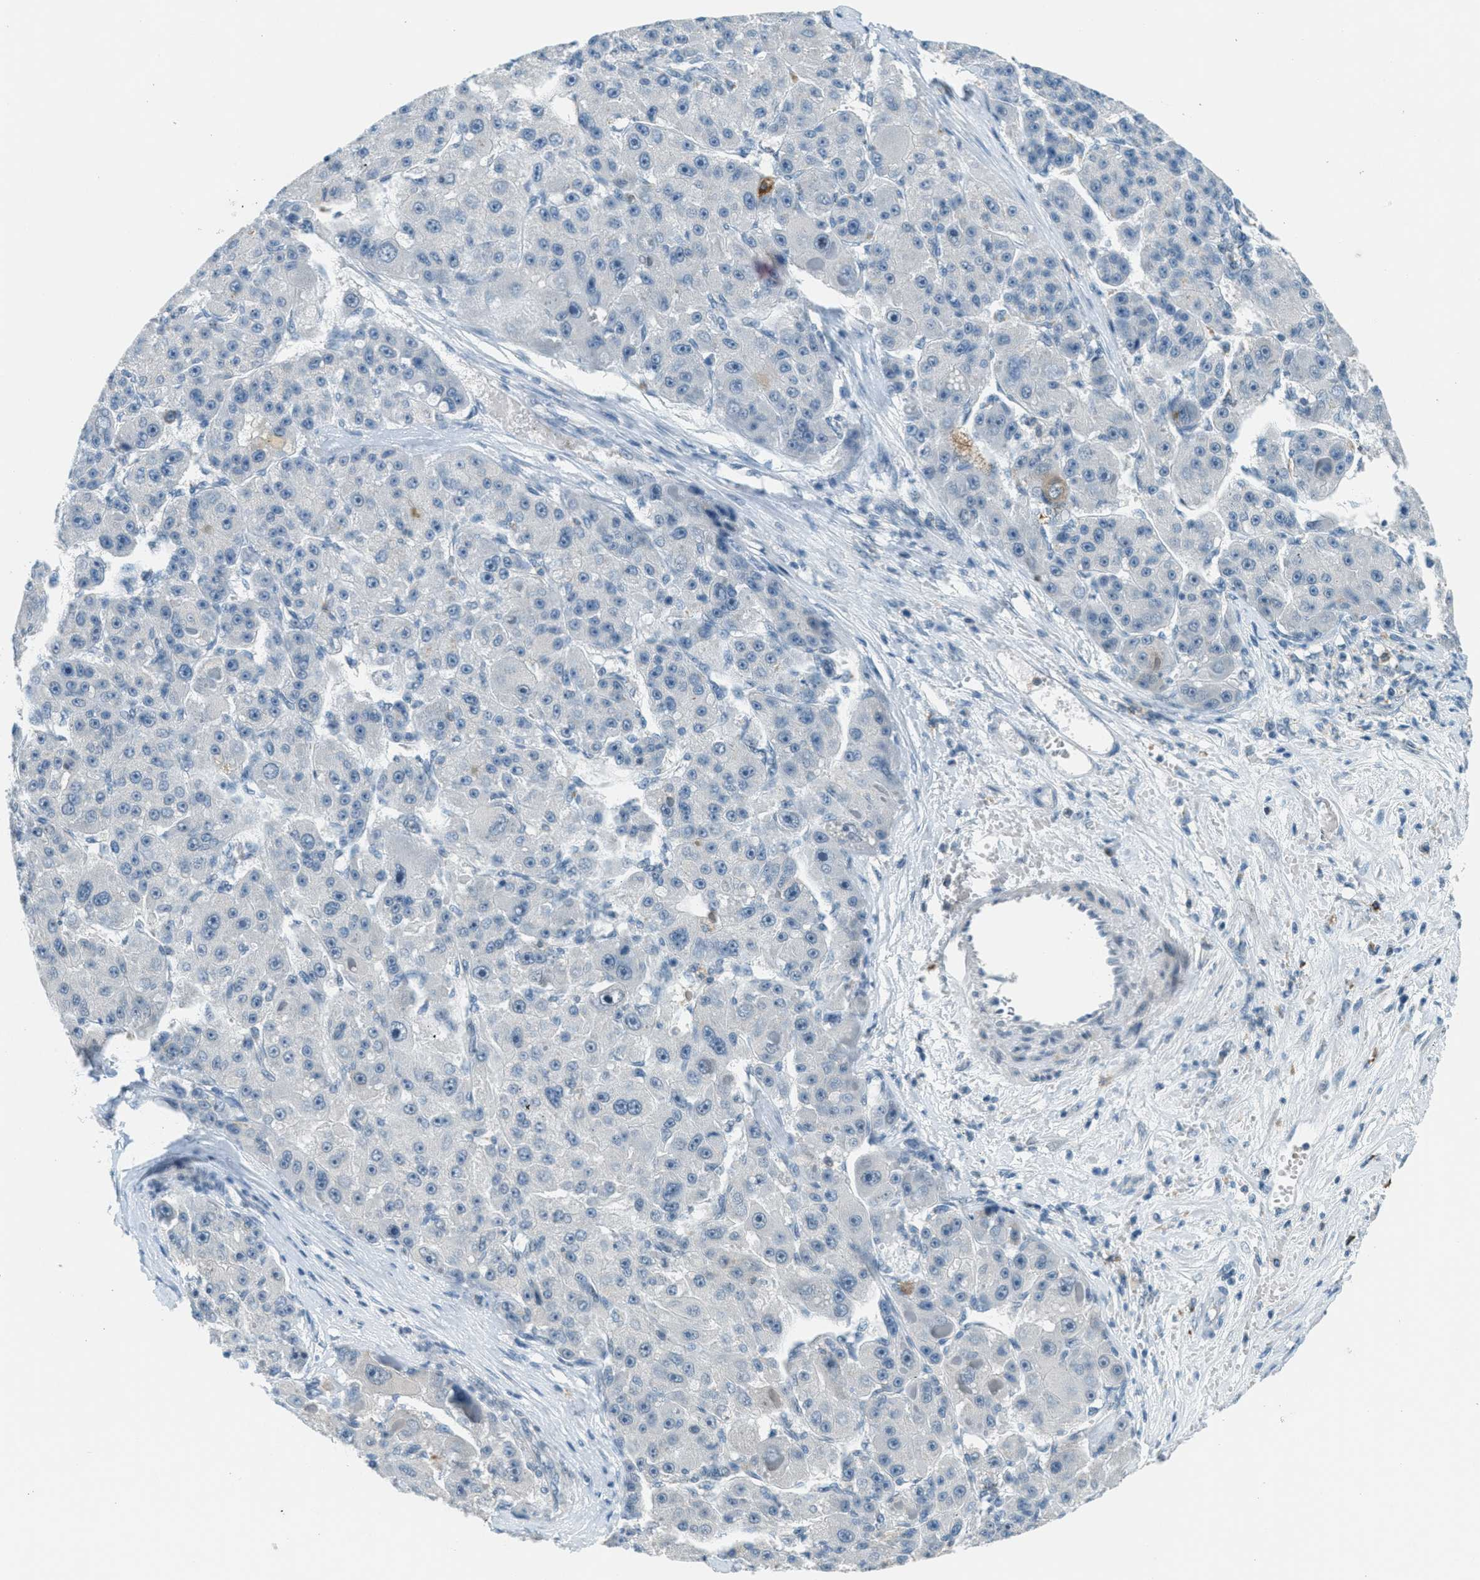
{"staining": {"intensity": "negative", "quantity": "none", "location": "none"}, "tissue": "liver cancer", "cell_type": "Tumor cells", "image_type": "cancer", "snomed": [{"axis": "morphology", "description": "Carcinoma, Hepatocellular, NOS"}, {"axis": "topography", "description": "Liver"}], "caption": "Human liver cancer stained for a protein using immunohistochemistry (IHC) demonstrates no staining in tumor cells.", "gene": "FYN", "patient": {"sex": "male", "age": 76}}